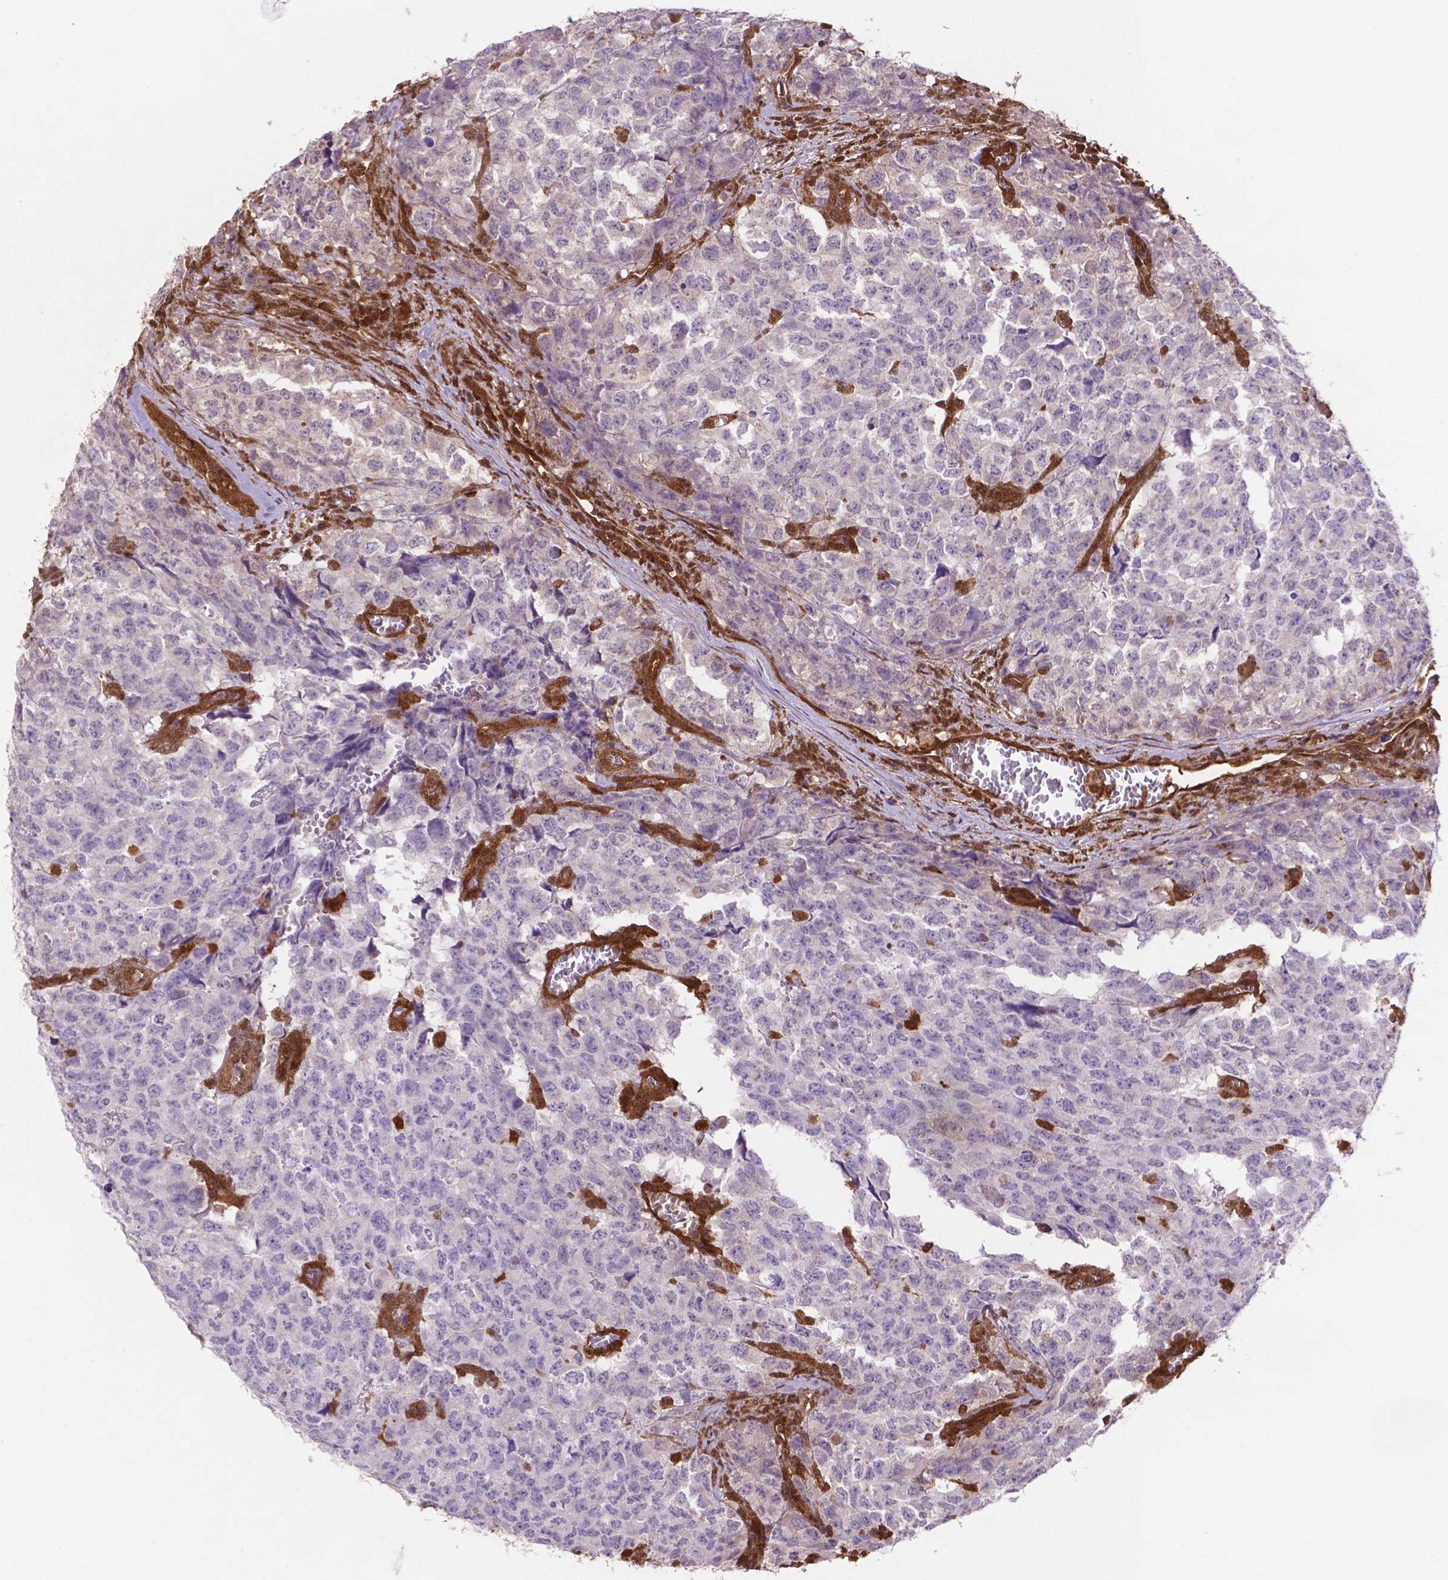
{"staining": {"intensity": "negative", "quantity": "none", "location": "none"}, "tissue": "testis cancer", "cell_type": "Tumor cells", "image_type": "cancer", "snomed": [{"axis": "morphology", "description": "Carcinoma, Embryonal, NOS"}, {"axis": "topography", "description": "Testis"}], "caption": "Tumor cells are negative for protein expression in human testis embryonal carcinoma. The staining was performed using DAB to visualize the protein expression in brown, while the nuclei were stained in blue with hematoxylin (Magnification: 20x).", "gene": "UBE2L6", "patient": {"sex": "male", "age": 23}}